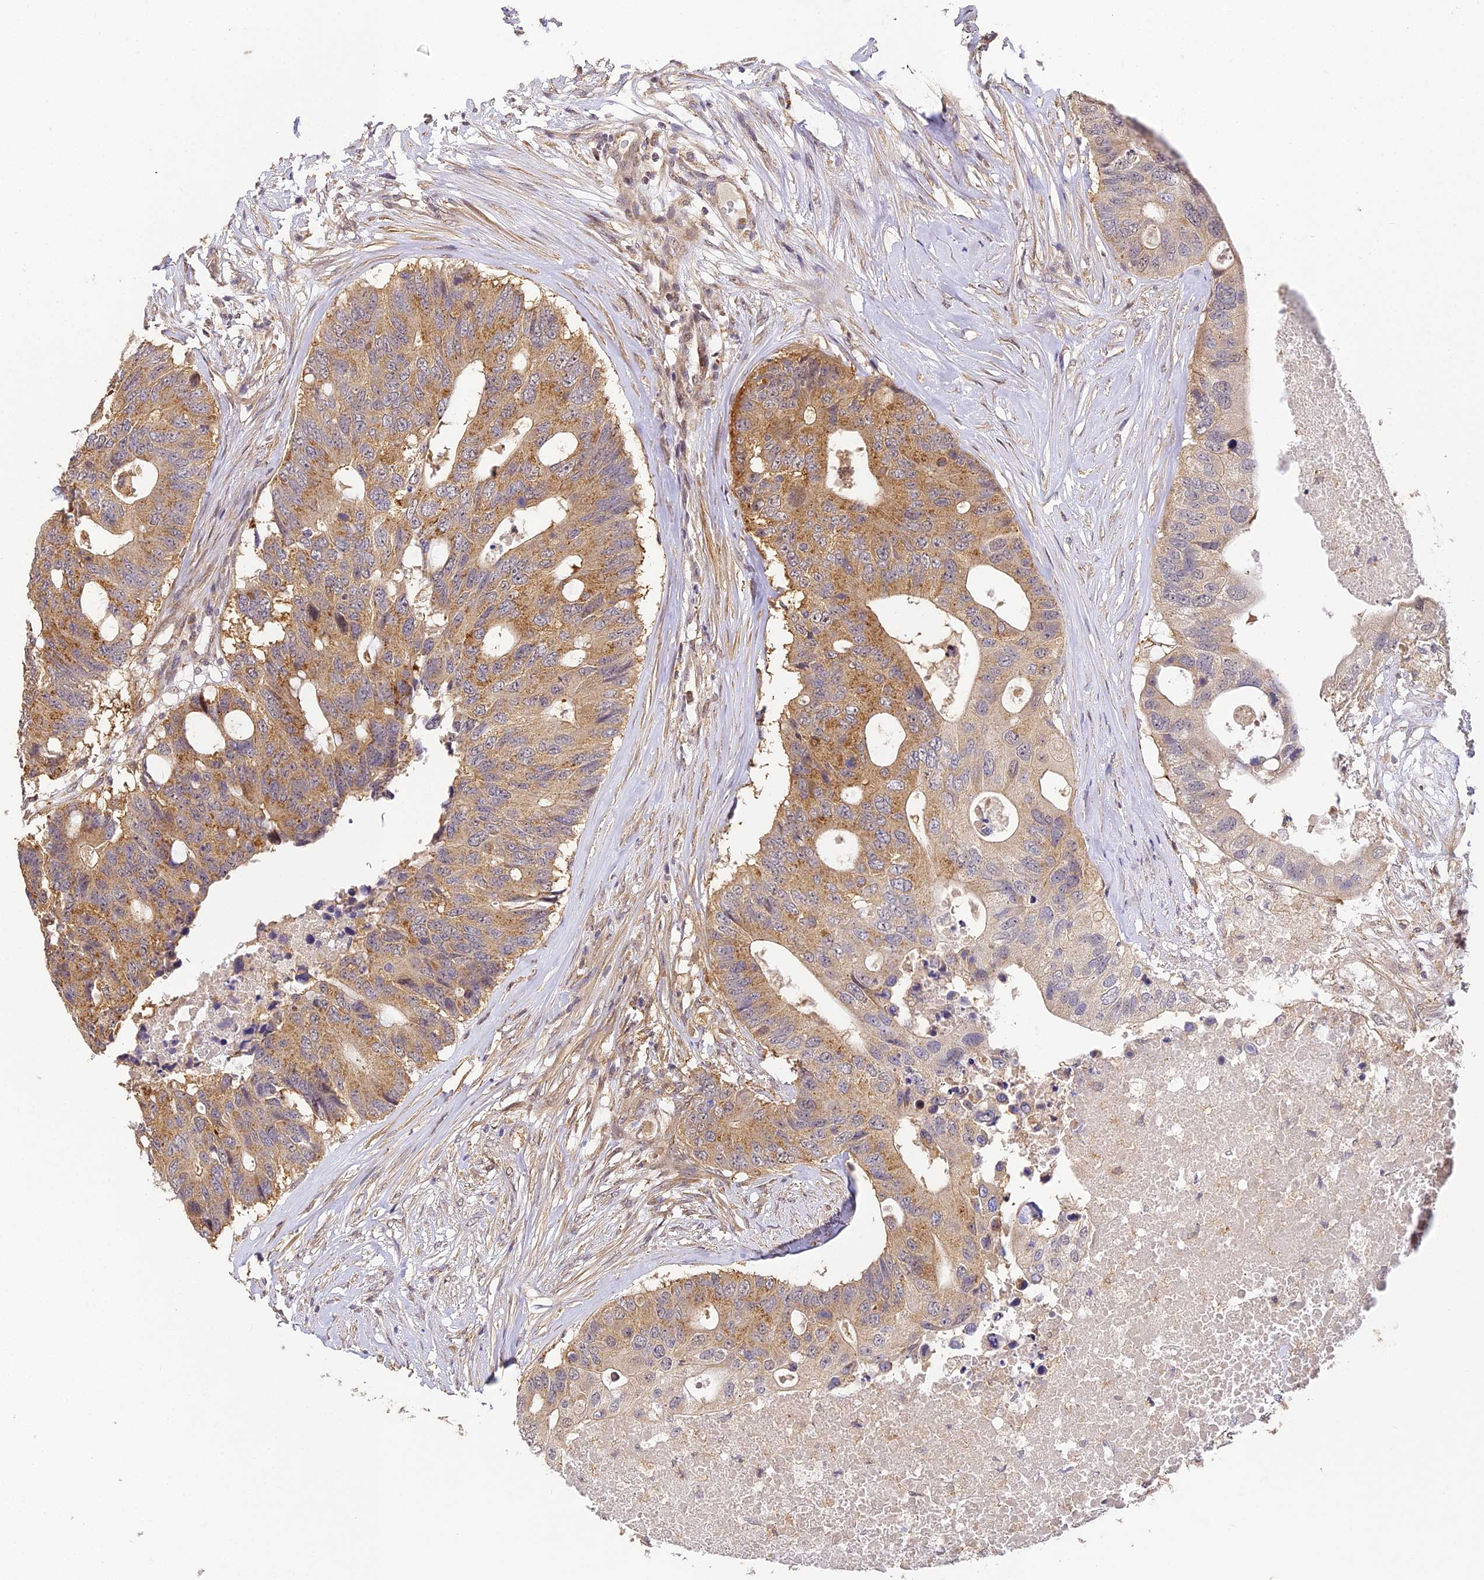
{"staining": {"intensity": "moderate", "quantity": ">75%", "location": "cytoplasmic/membranous"}, "tissue": "colorectal cancer", "cell_type": "Tumor cells", "image_type": "cancer", "snomed": [{"axis": "morphology", "description": "Adenocarcinoma, NOS"}, {"axis": "topography", "description": "Colon"}], "caption": "Immunohistochemical staining of human colorectal adenocarcinoma exhibits medium levels of moderate cytoplasmic/membranous protein positivity in about >75% of tumor cells. The staining is performed using DAB brown chromogen to label protein expression. The nuclei are counter-stained blue using hematoxylin.", "gene": "ZNF443", "patient": {"sex": "male", "age": 71}}